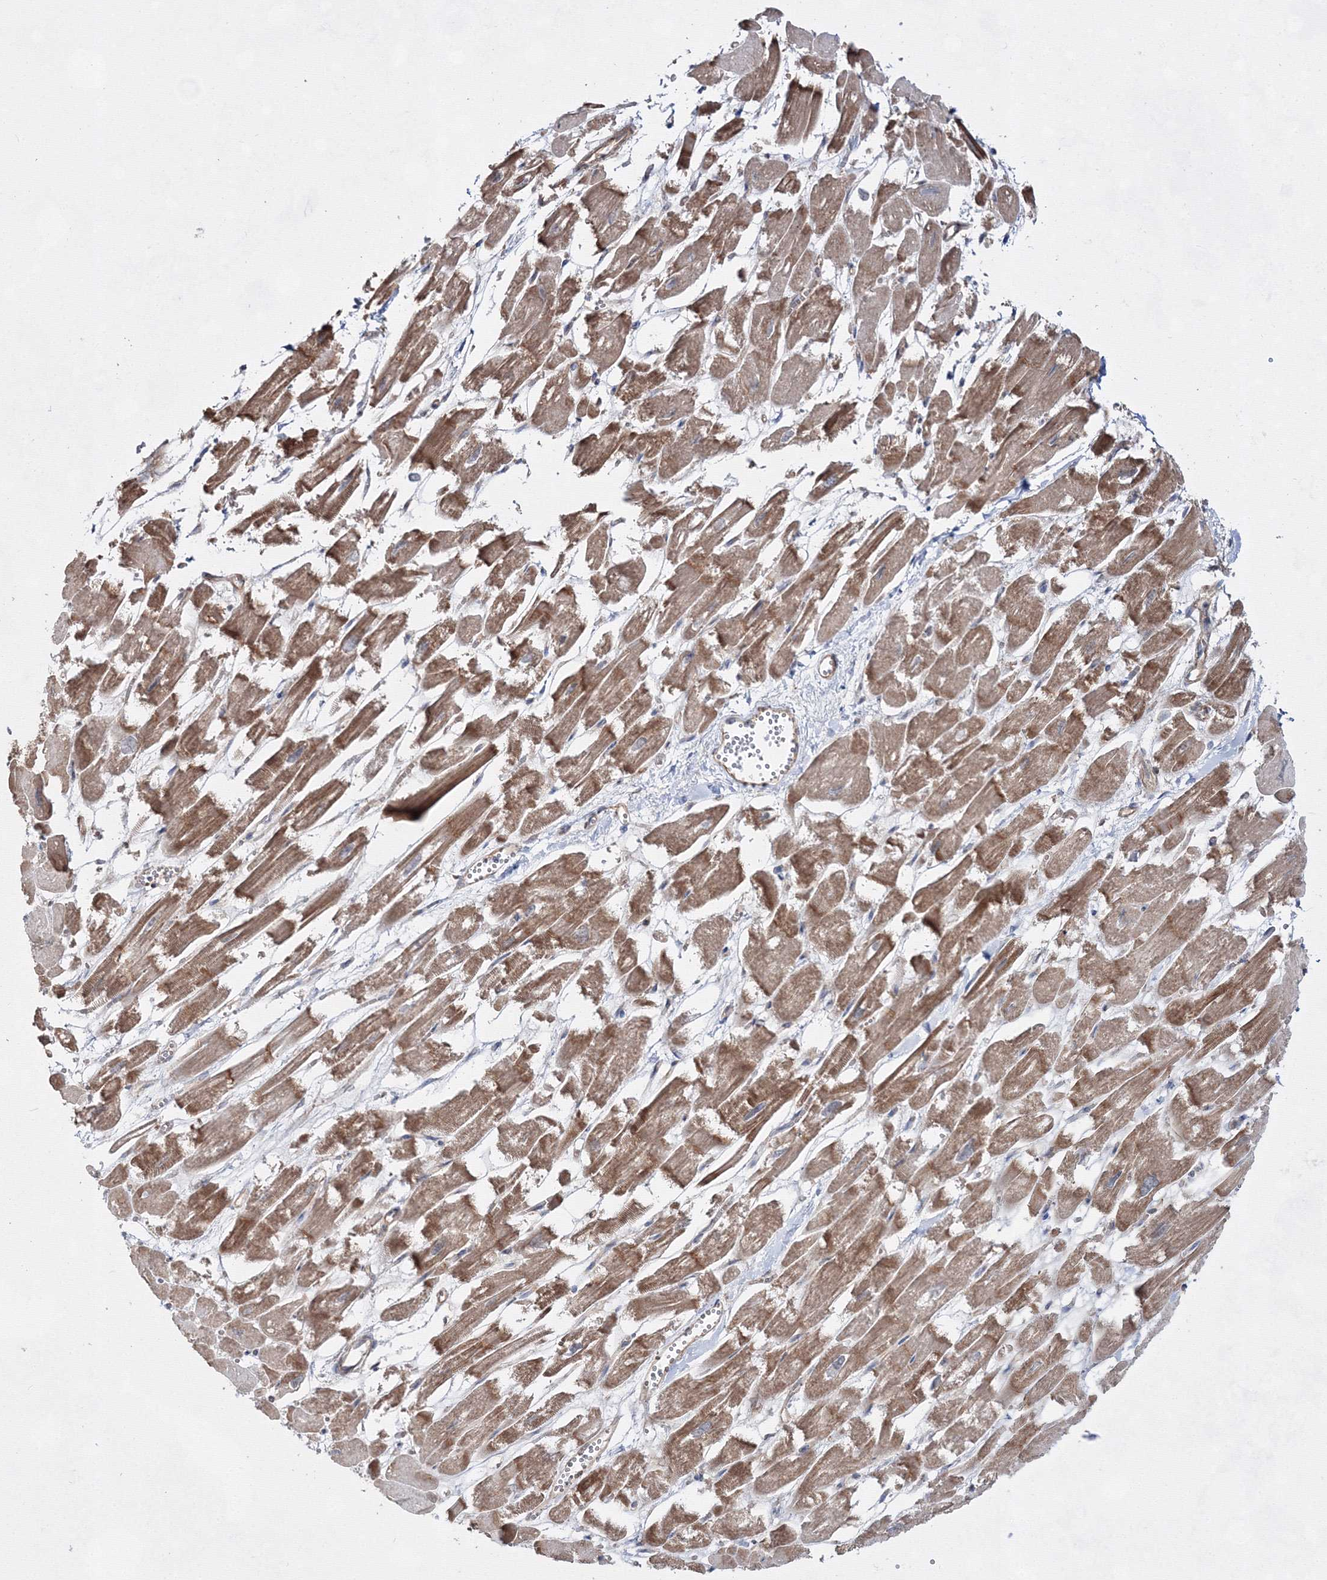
{"staining": {"intensity": "moderate", "quantity": "25%-75%", "location": "cytoplasmic/membranous"}, "tissue": "heart muscle", "cell_type": "Cardiomyocytes", "image_type": "normal", "snomed": [{"axis": "morphology", "description": "Normal tissue, NOS"}, {"axis": "topography", "description": "Heart"}], "caption": "High-power microscopy captured an immunohistochemistry photomicrograph of unremarkable heart muscle, revealing moderate cytoplasmic/membranous staining in about 25%-75% of cardiomyocytes.", "gene": "EXOC6", "patient": {"sex": "male", "age": 54}}